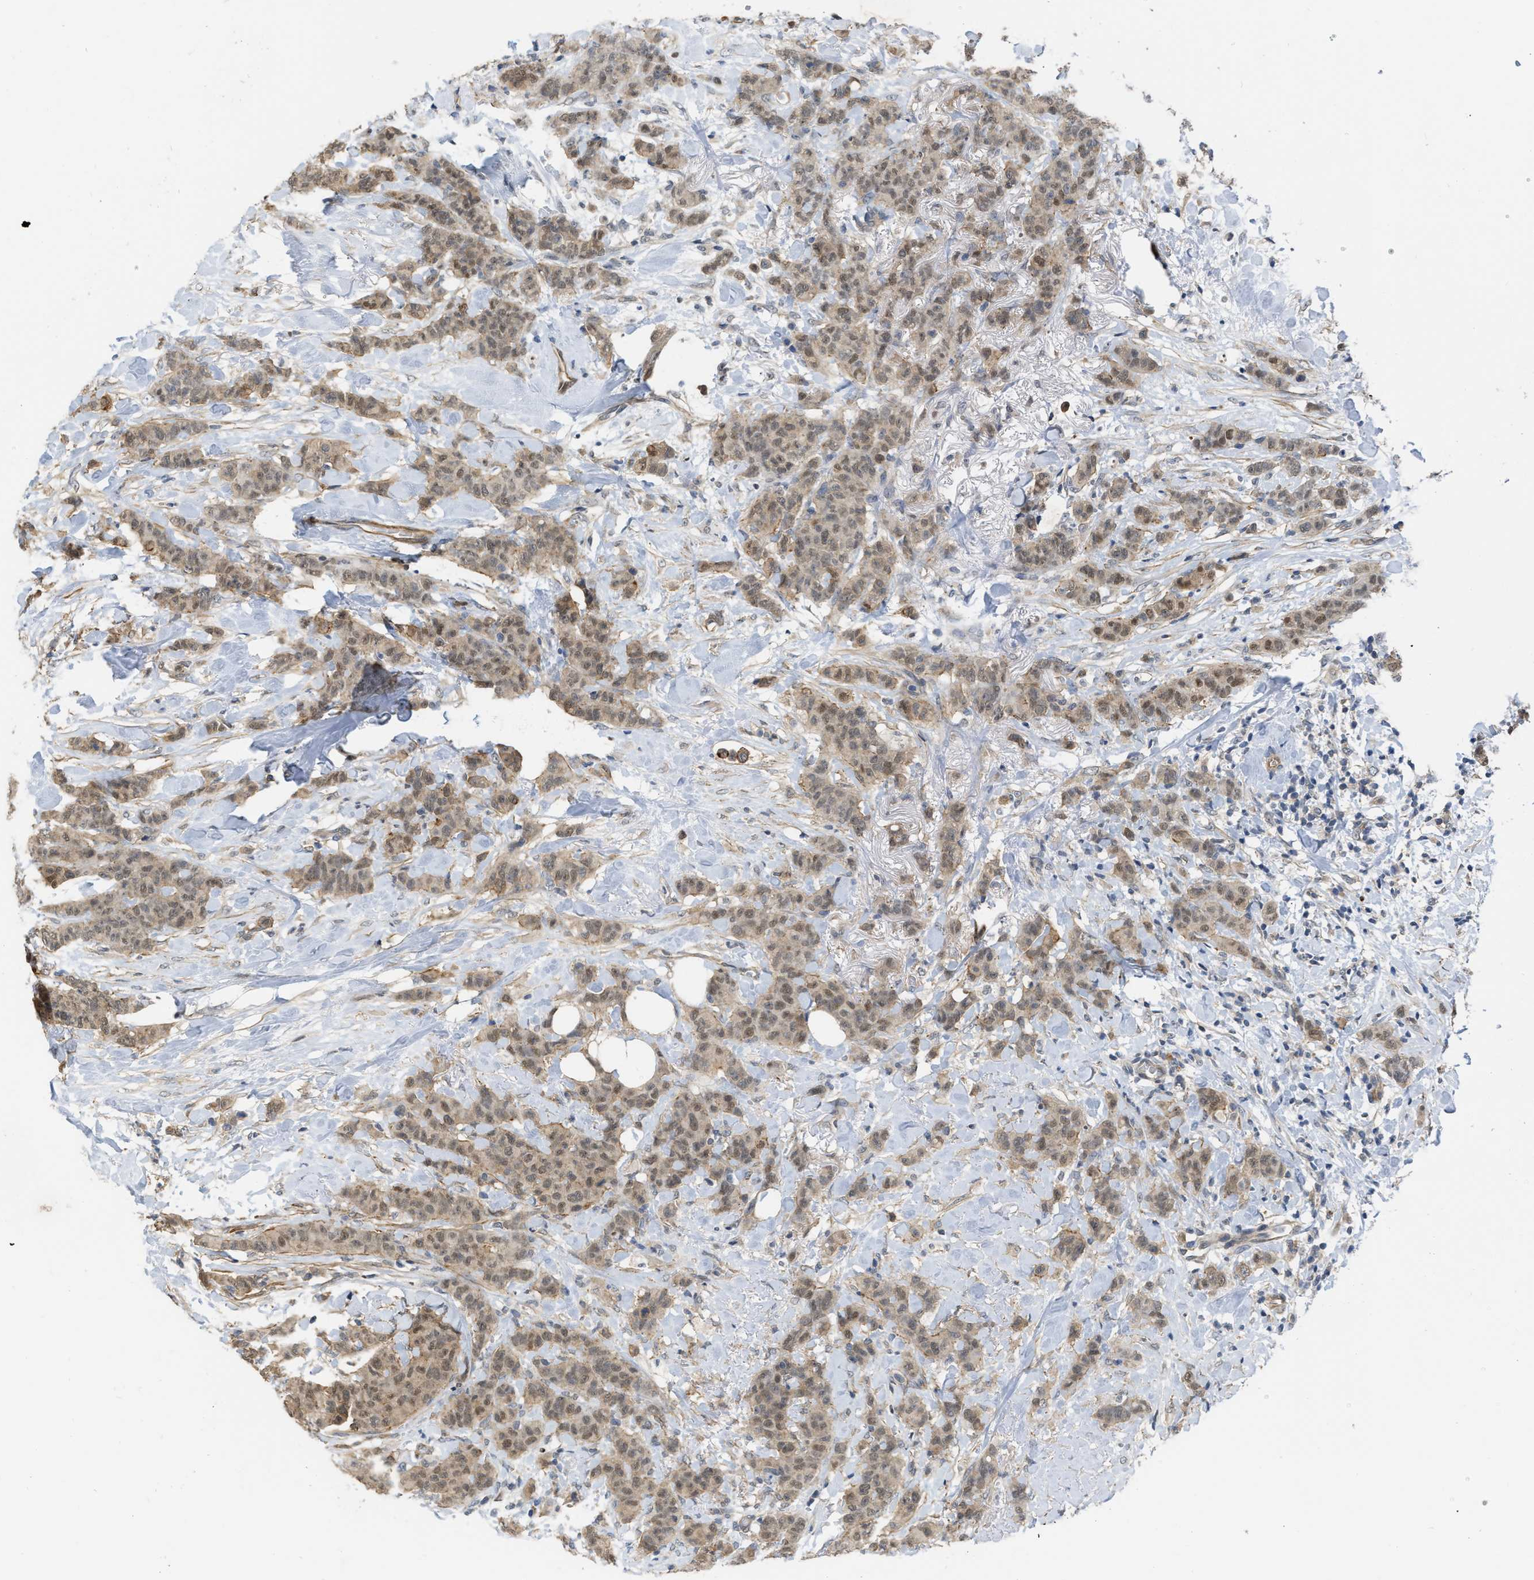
{"staining": {"intensity": "weak", "quantity": ">75%", "location": "cytoplasmic/membranous"}, "tissue": "breast cancer", "cell_type": "Tumor cells", "image_type": "cancer", "snomed": [{"axis": "morphology", "description": "Normal tissue, NOS"}, {"axis": "morphology", "description": "Duct carcinoma"}, {"axis": "topography", "description": "Breast"}], "caption": "A photomicrograph showing weak cytoplasmic/membranous positivity in approximately >75% of tumor cells in infiltrating ductal carcinoma (breast), as visualized by brown immunohistochemical staining.", "gene": "NAPEPLD", "patient": {"sex": "female", "age": 40}}